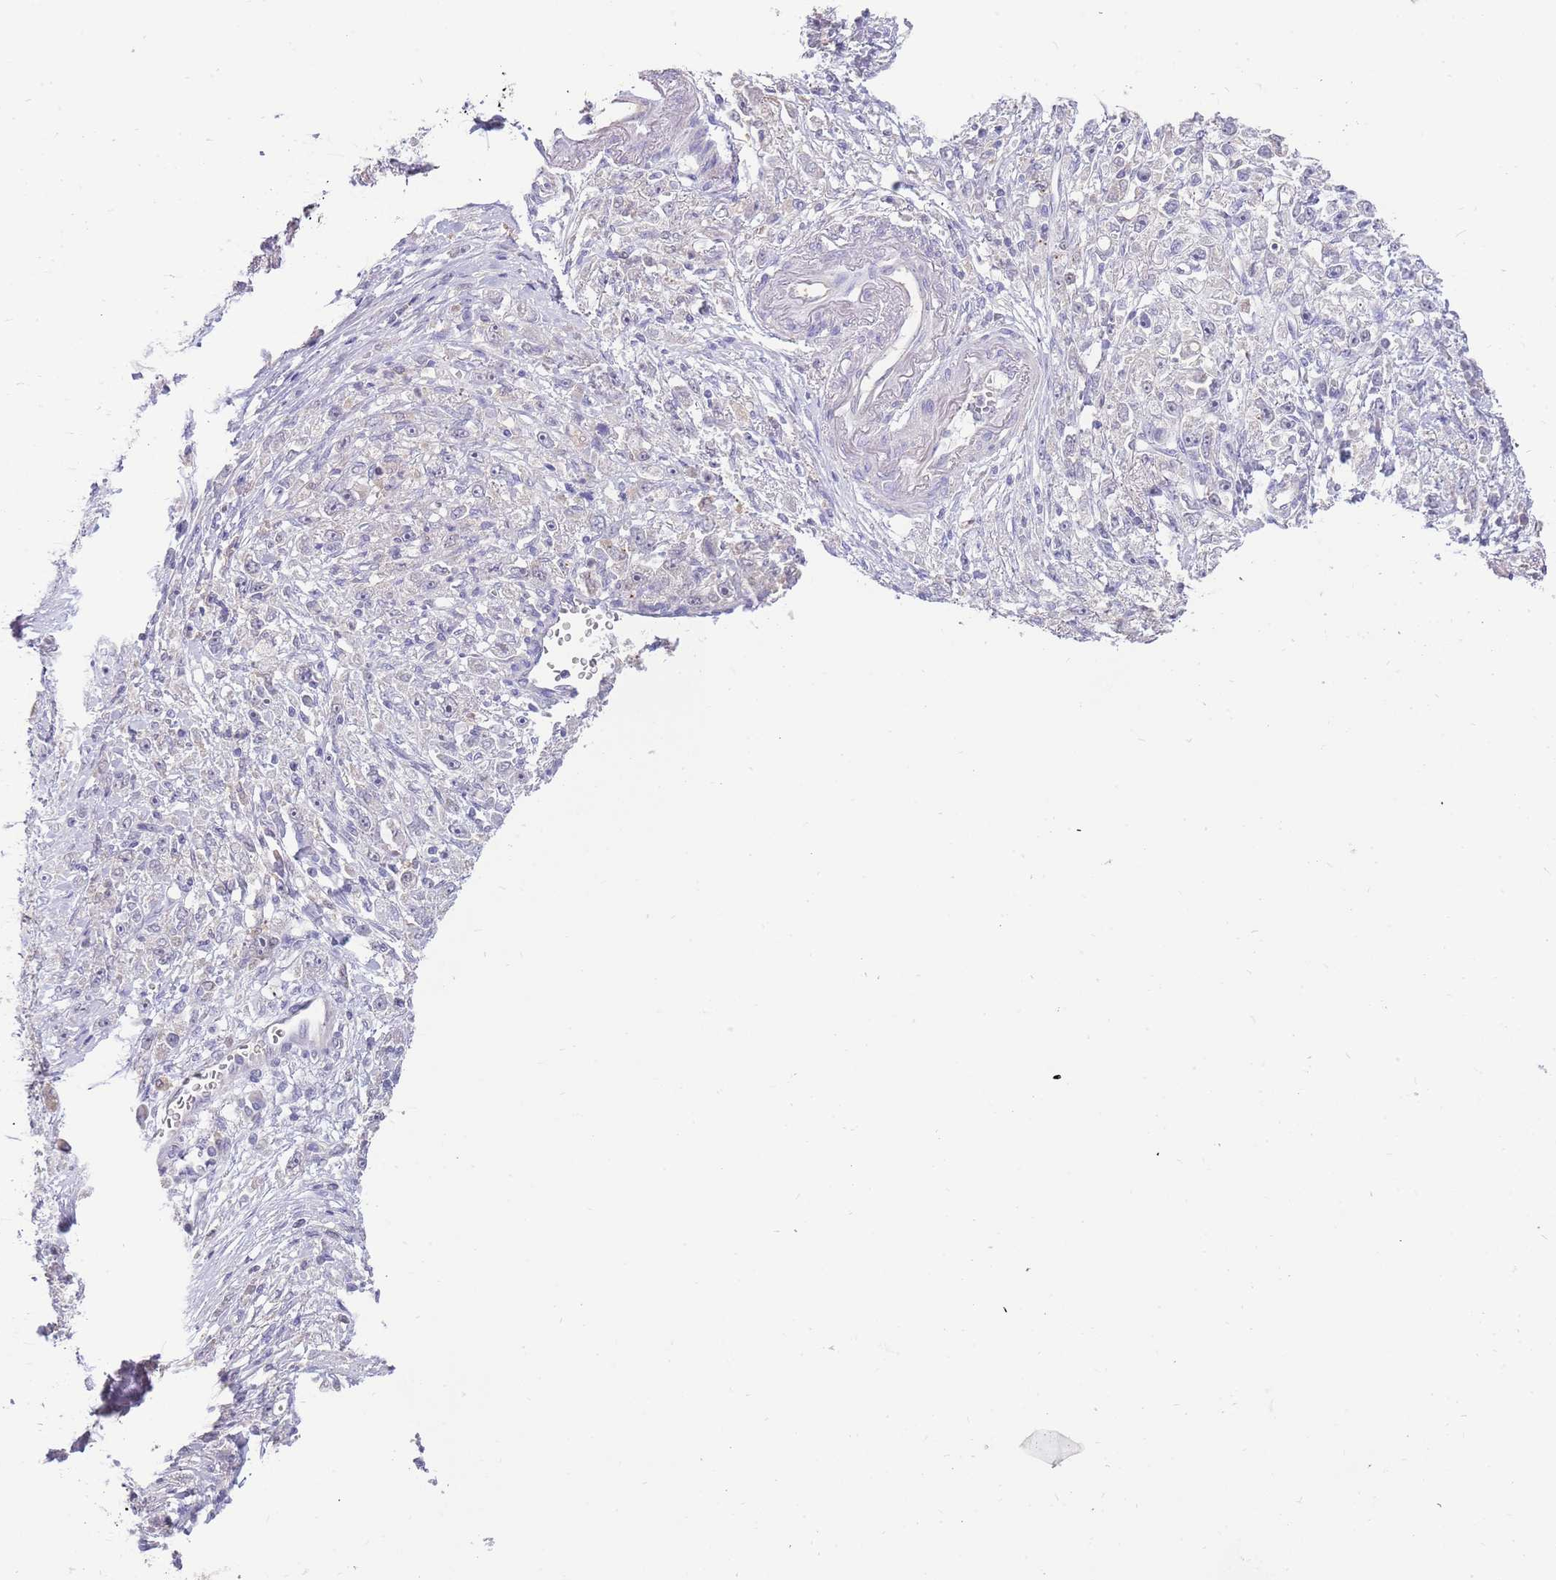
{"staining": {"intensity": "negative", "quantity": "none", "location": "none"}, "tissue": "stomach cancer", "cell_type": "Tumor cells", "image_type": "cancer", "snomed": [{"axis": "morphology", "description": "Adenocarcinoma, NOS"}, {"axis": "topography", "description": "Stomach"}], "caption": "Human stomach adenocarcinoma stained for a protein using IHC displays no expression in tumor cells.", "gene": "AP5S1", "patient": {"sex": "female", "age": 59}}